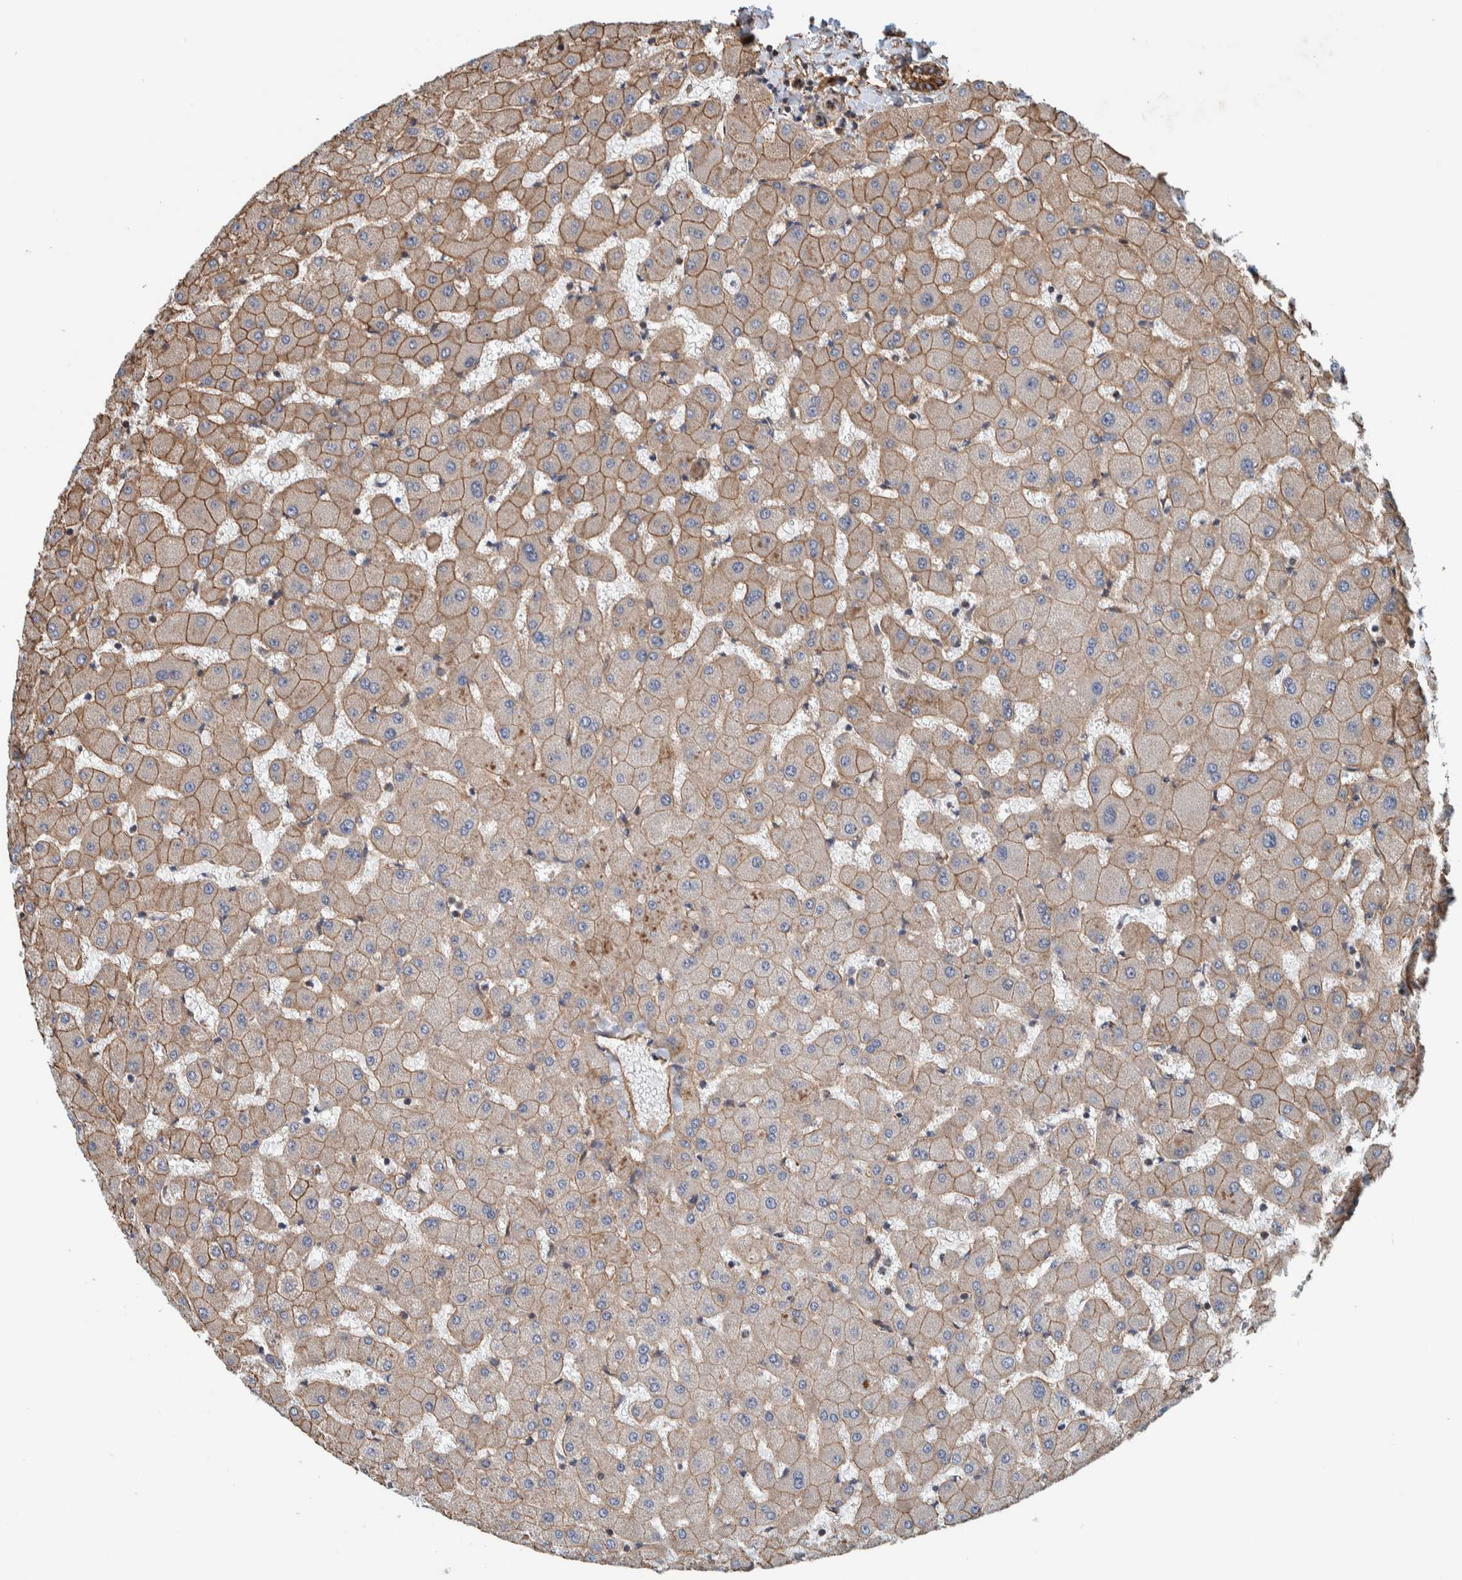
{"staining": {"intensity": "strong", "quantity": ">75%", "location": "cytoplasmic/membranous"}, "tissue": "liver", "cell_type": "Cholangiocytes", "image_type": "normal", "snomed": [{"axis": "morphology", "description": "Normal tissue, NOS"}, {"axis": "topography", "description": "Liver"}], "caption": "Strong cytoplasmic/membranous positivity is present in about >75% of cholangiocytes in unremarkable liver.", "gene": "PKD1L1", "patient": {"sex": "female", "age": 63}}